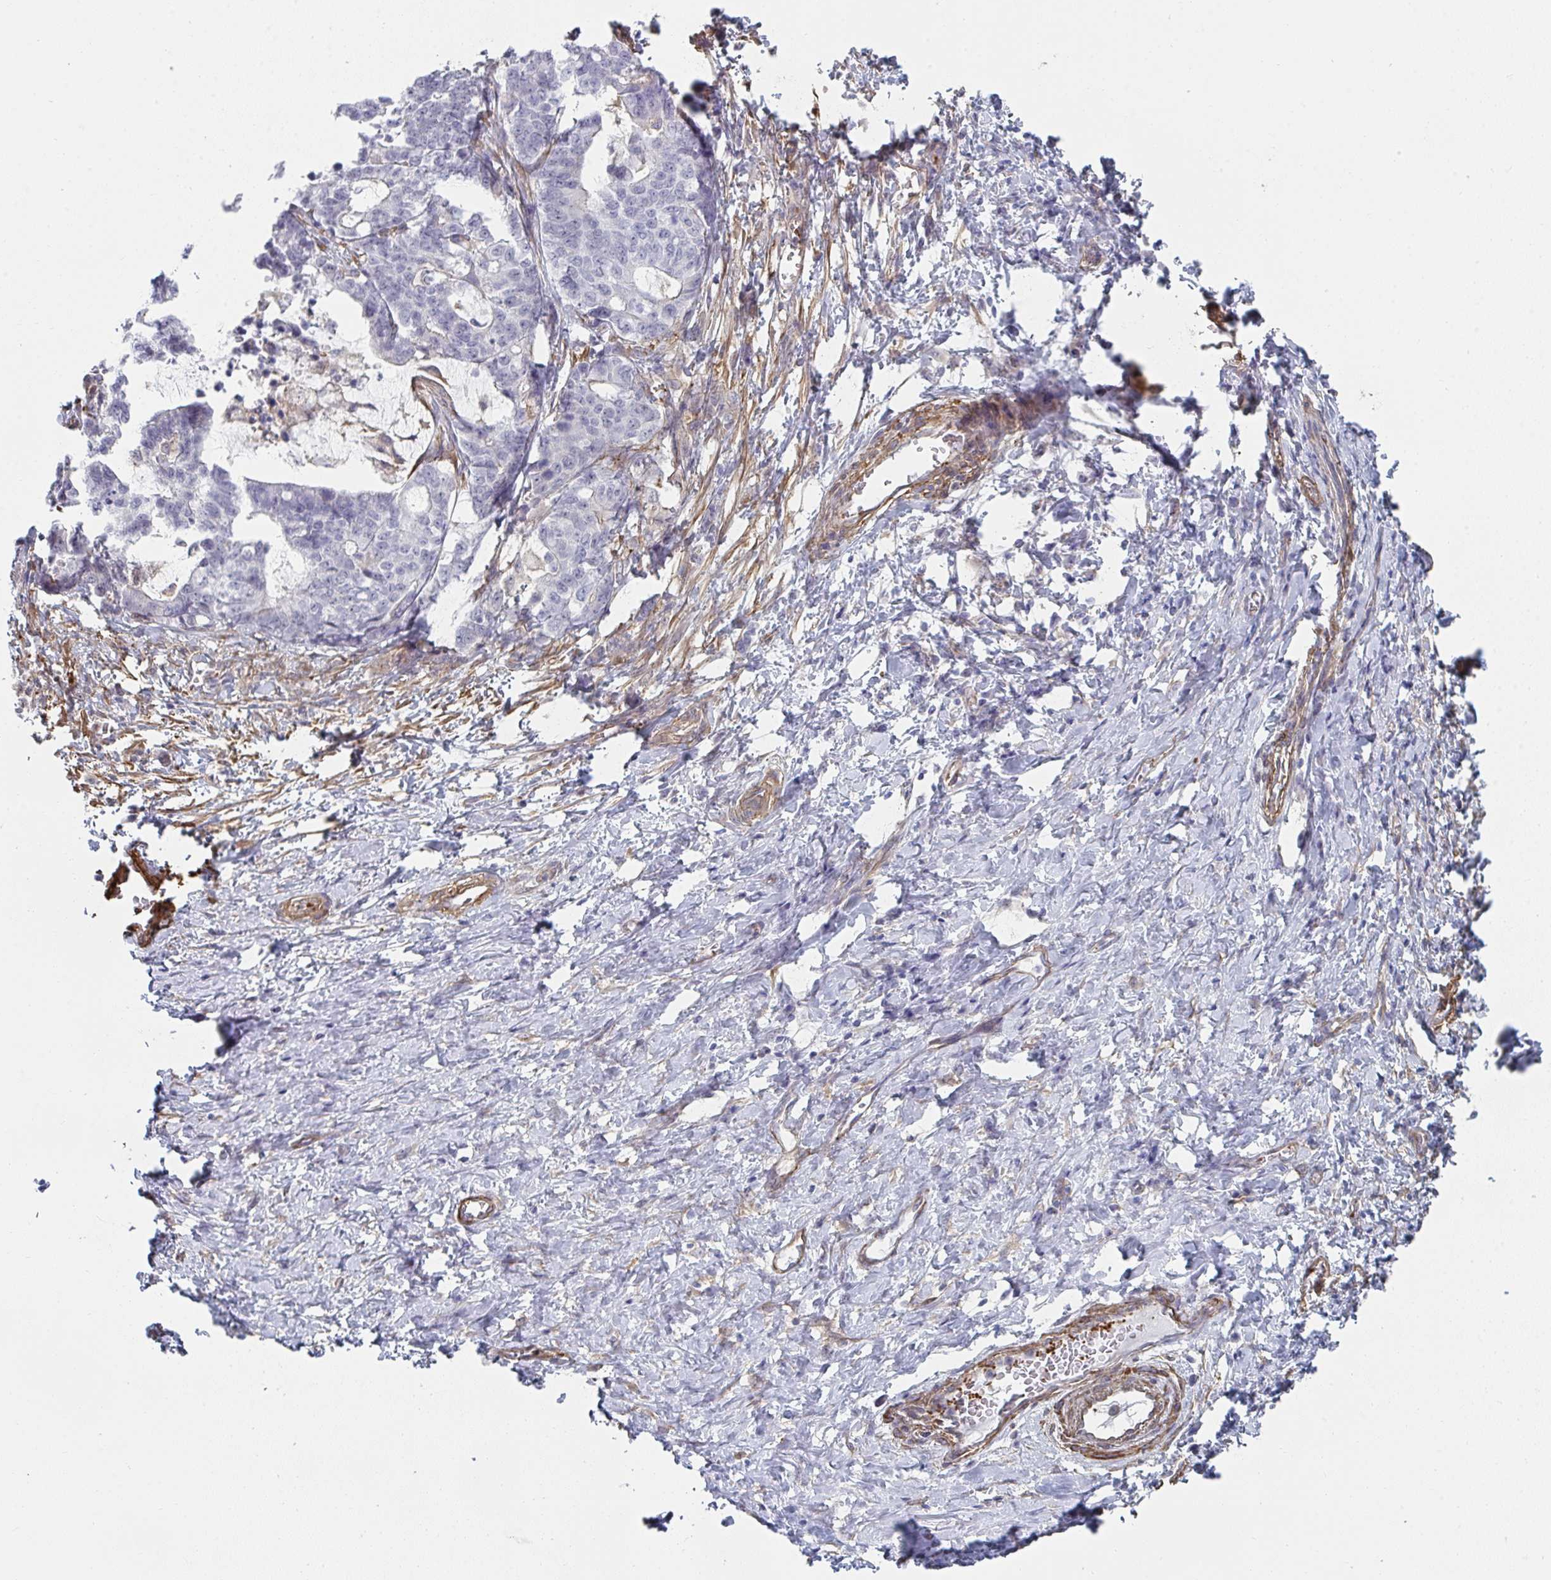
{"staining": {"intensity": "negative", "quantity": "none", "location": "none"}, "tissue": "stomach cancer", "cell_type": "Tumor cells", "image_type": "cancer", "snomed": [{"axis": "morphology", "description": "Normal tissue, NOS"}, {"axis": "morphology", "description": "Adenocarcinoma, NOS"}, {"axis": "topography", "description": "Stomach"}], "caption": "DAB immunohistochemical staining of human stomach cancer exhibits no significant expression in tumor cells.", "gene": "NEURL4", "patient": {"sex": "female", "age": 64}}